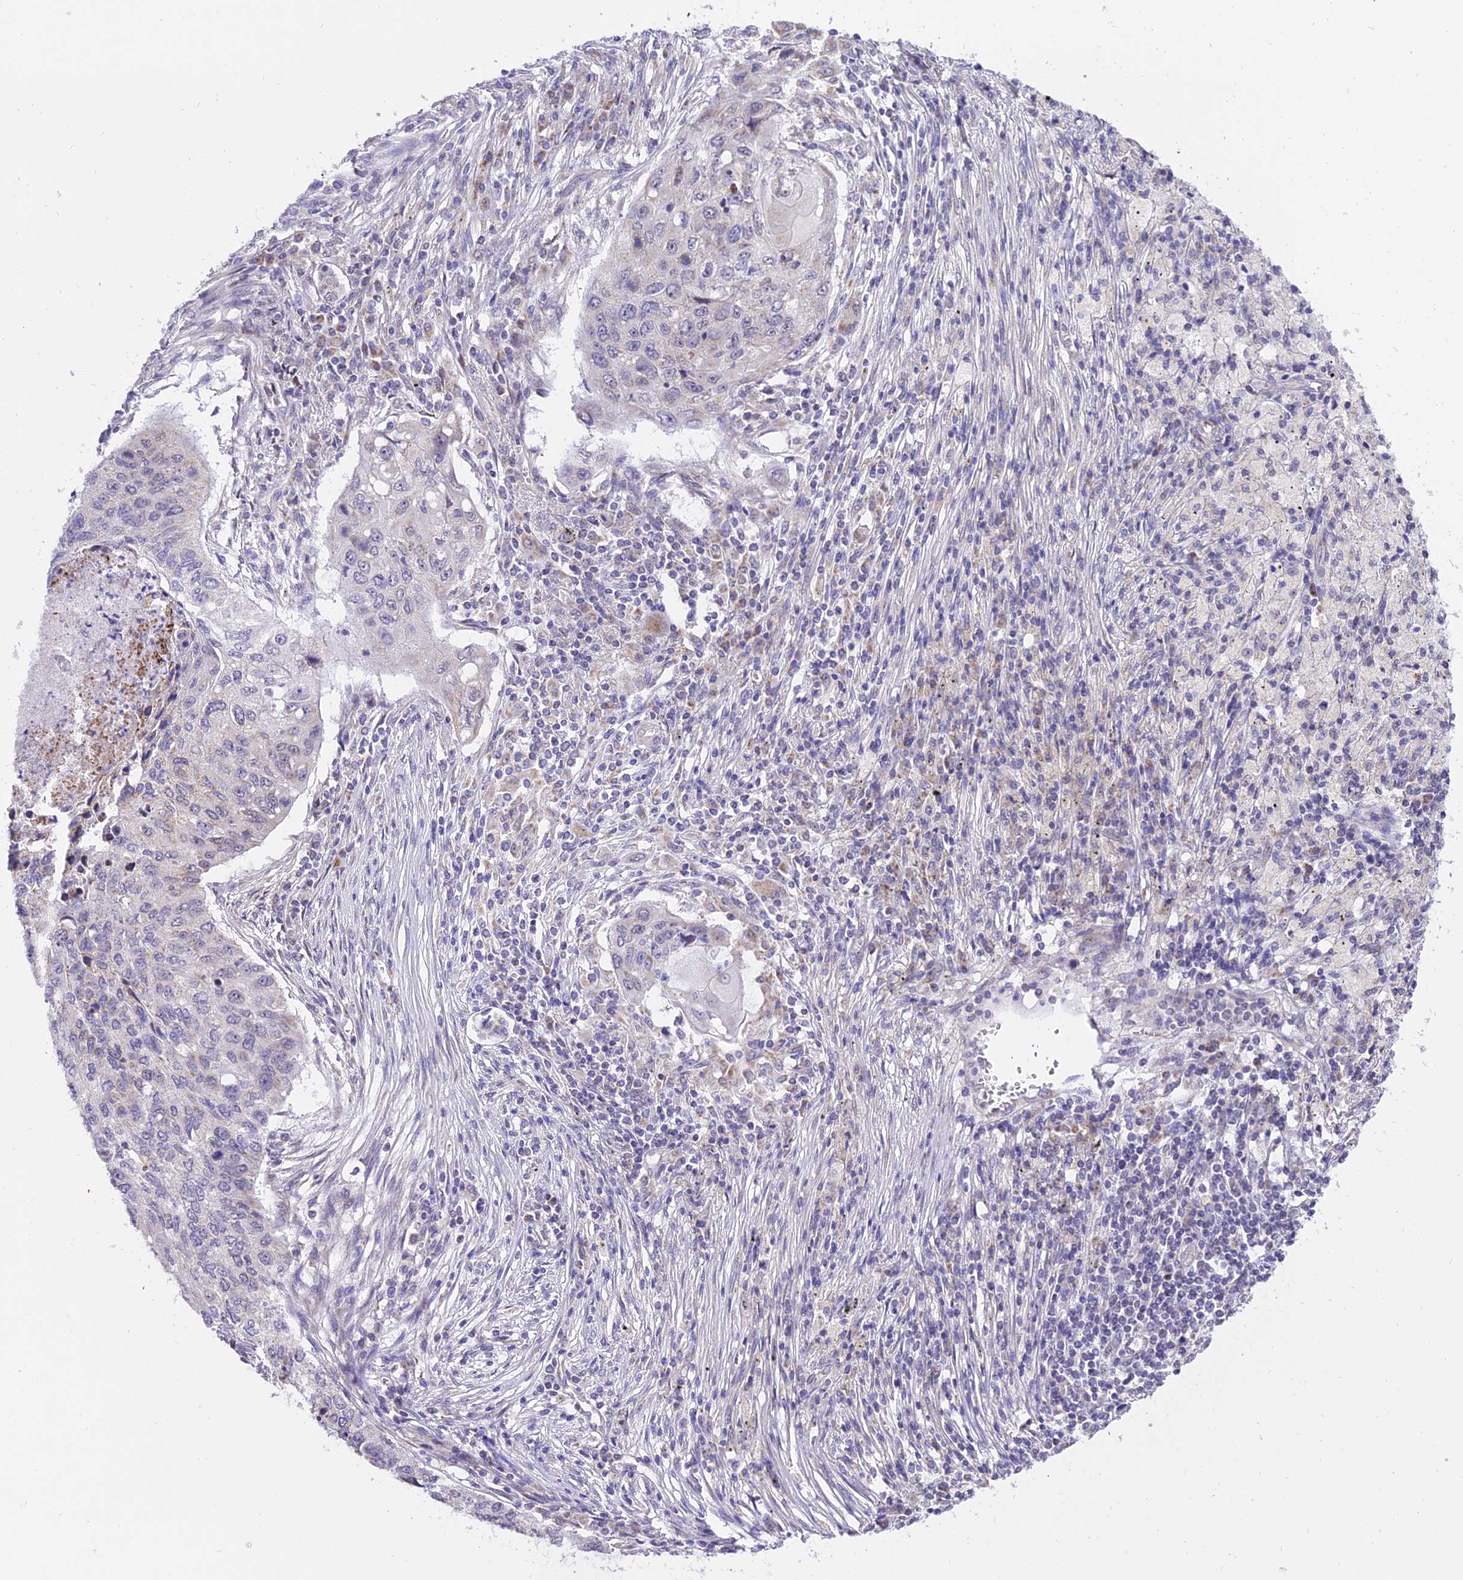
{"staining": {"intensity": "negative", "quantity": "none", "location": "none"}, "tissue": "lung cancer", "cell_type": "Tumor cells", "image_type": "cancer", "snomed": [{"axis": "morphology", "description": "Squamous cell carcinoma, NOS"}, {"axis": "topography", "description": "Lung"}], "caption": "Protein analysis of squamous cell carcinoma (lung) shows no significant staining in tumor cells.", "gene": "ATP5PB", "patient": {"sex": "female", "age": 63}}